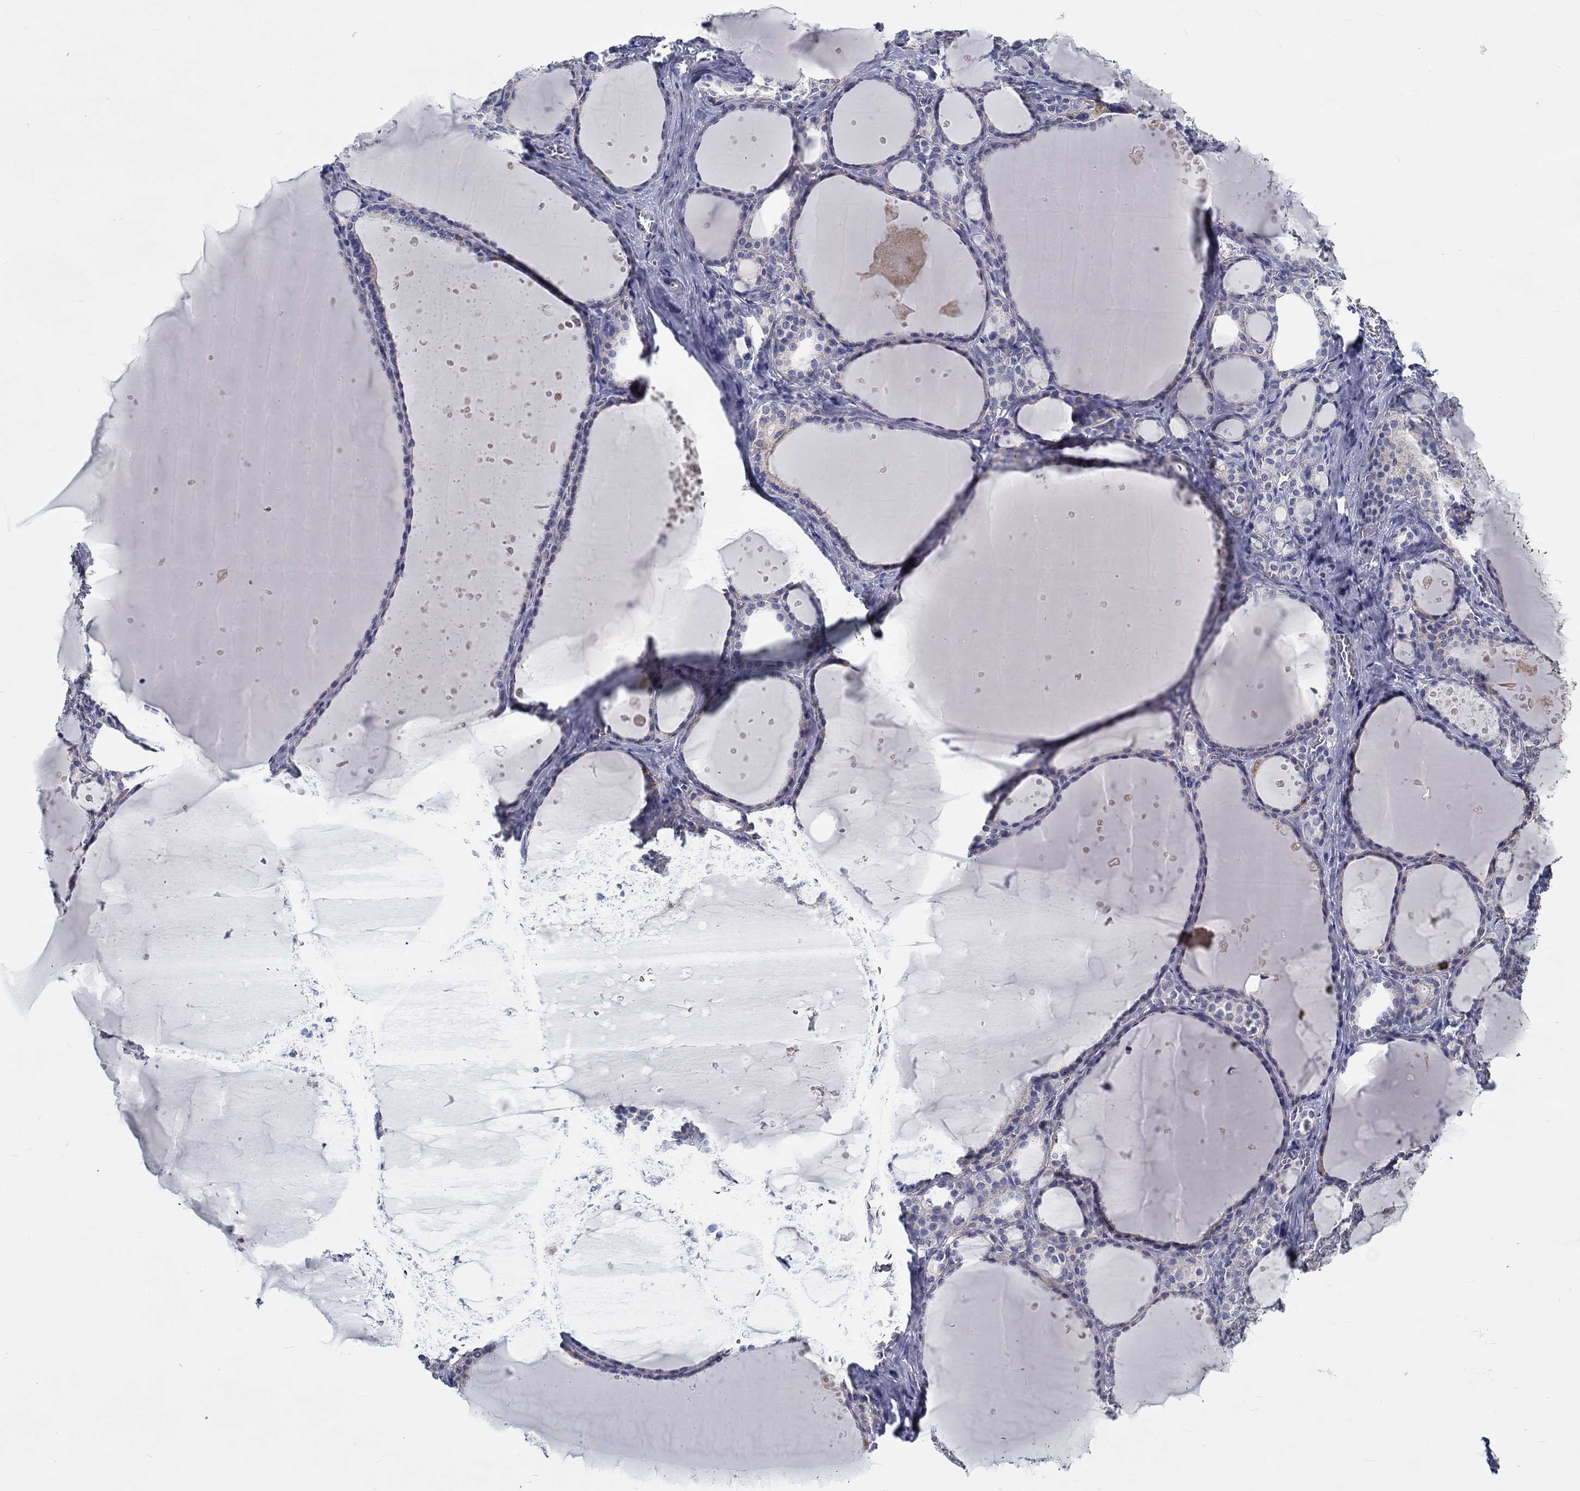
{"staining": {"intensity": "negative", "quantity": "none", "location": "none"}, "tissue": "thyroid gland", "cell_type": "Glandular cells", "image_type": "normal", "snomed": [{"axis": "morphology", "description": "Normal tissue, NOS"}, {"axis": "topography", "description": "Thyroid gland"}], "caption": "High power microscopy micrograph of an immunohistochemistry (IHC) histopathology image of normal thyroid gland, revealing no significant staining in glandular cells.", "gene": "MYBPC1", "patient": {"sex": "male", "age": 63}}